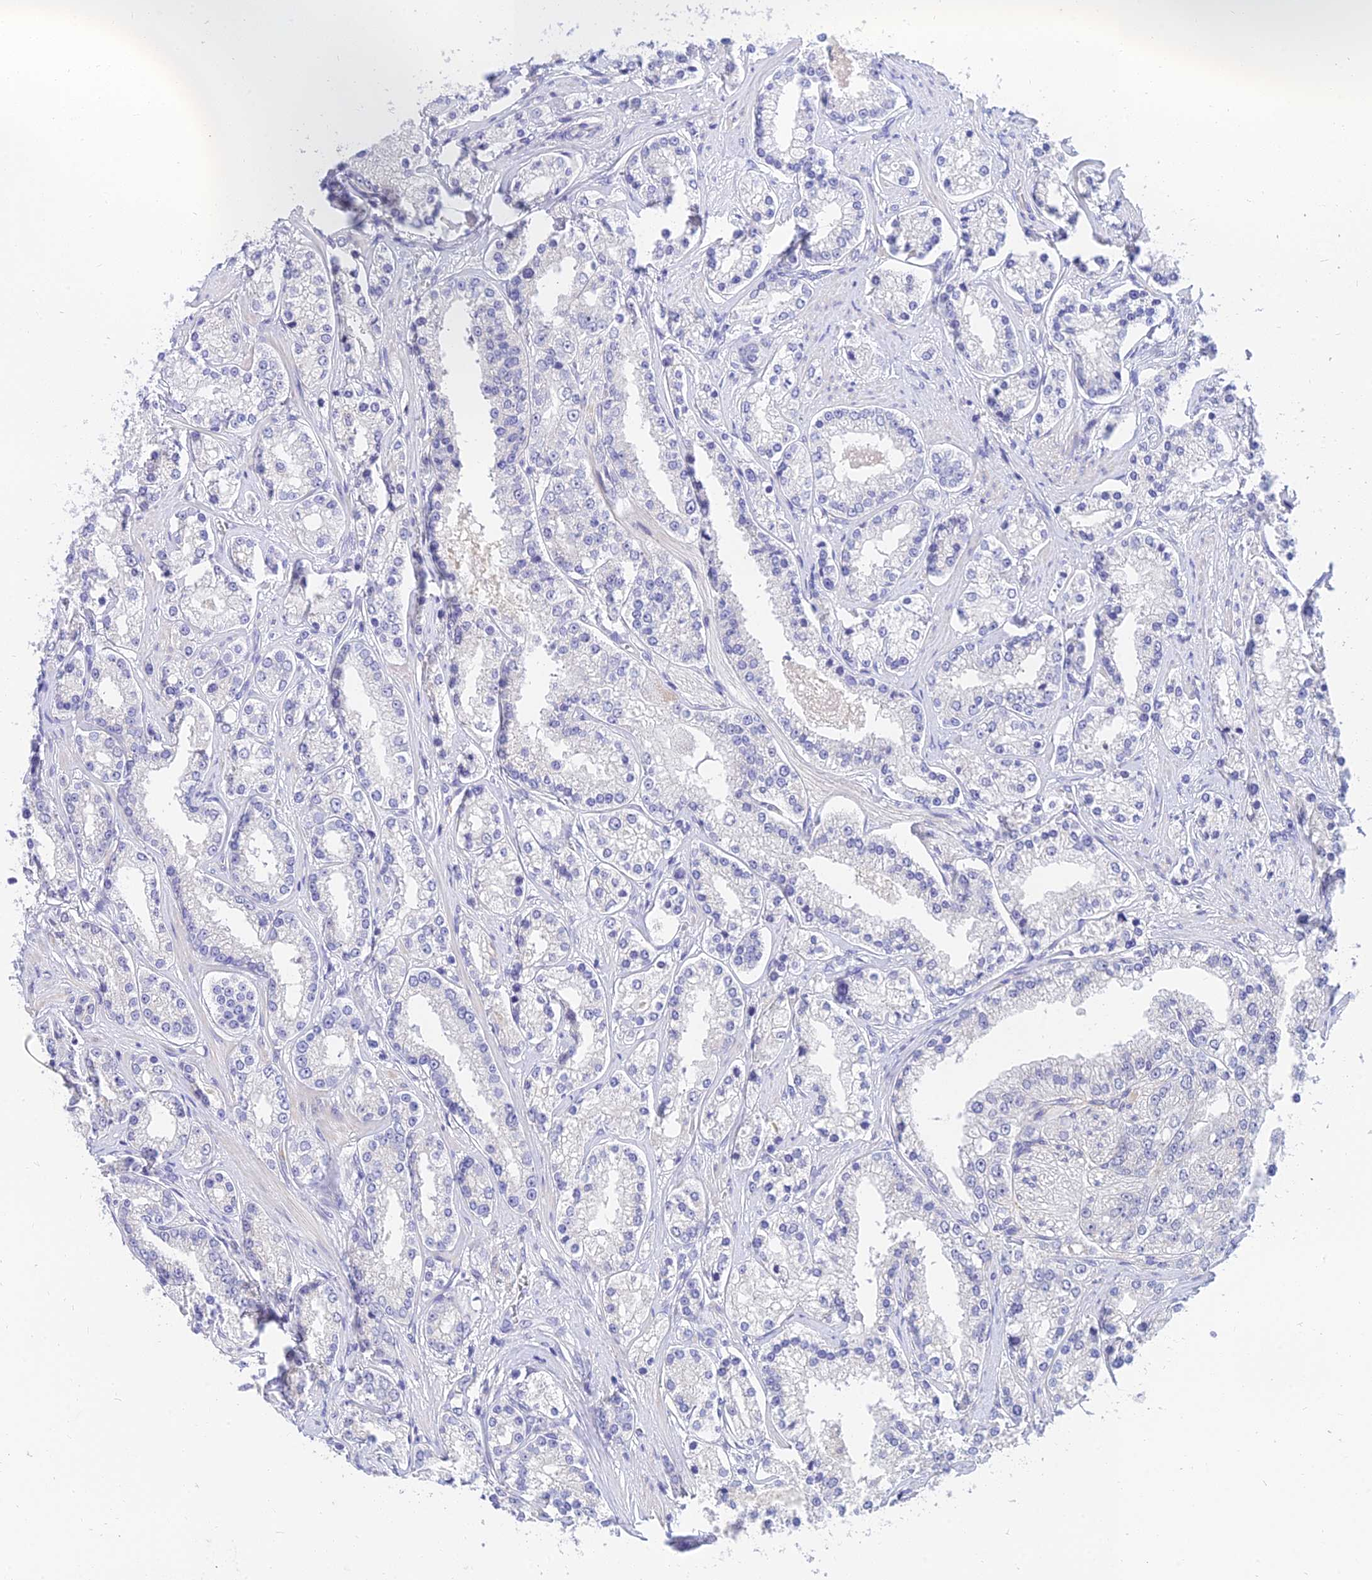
{"staining": {"intensity": "negative", "quantity": "none", "location": "none"}, "tissue": "prostate cancer", "cell_type": "Tumor cells", "image_type": "cancer", "snomed": [{"axis": "morphology", "description": "Normal tissue, NOS"}, {"axis": "morphology", "description": "Adenocarcinoma, High grade"}, {"axis": "topography", "description": "Prostate"}], "caption": "IHC image of neoplastic tissue: human prostate high-grade adenocarcinoma stained with DAB (3,3'-diaminobenzidine) shows no significant protein staining in tumor cells. (Immunohistochemistry, brightfield microscopy, high magnification).", "gene": "TMEM161B", "patient": {"sex": "male", "age": 83}}